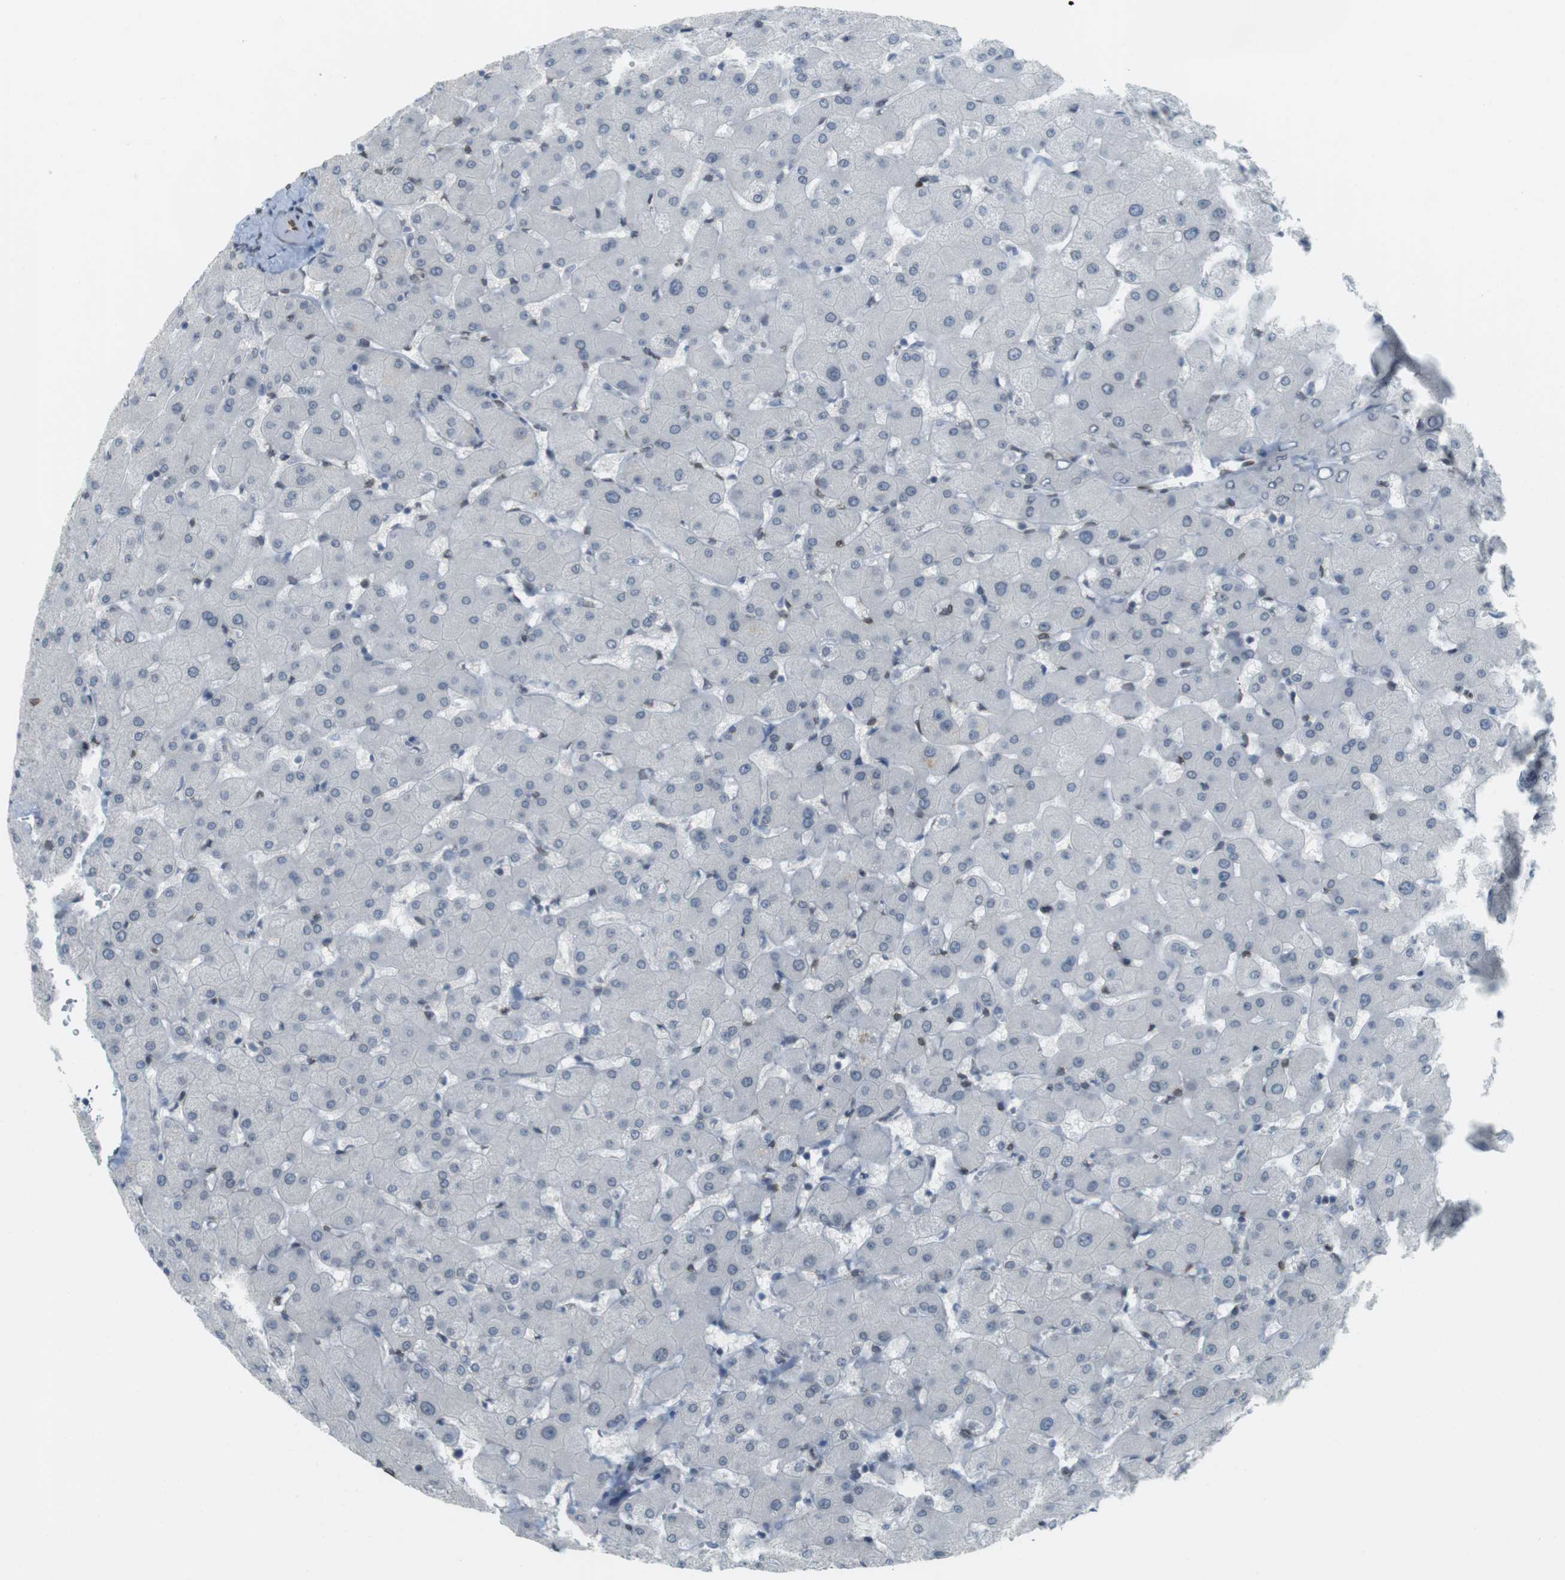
{"staining": {"intensity": "negative", "quantity": "none", "location": "none"}, "tissue": "liver", "cell_type": "Cholangiocytes", "image_type": "normal", "snomed": [{"axis": "morphology", "description": "Normal tissue, NOS"}, {"axis": "topography", "description": "Liver"}], "caption": "Human liver stained for a protein using IHC displays no positivity in cholangiocytes.", "gene": "ARL6IP6", "patient": {"sex": "female", "age": 63}}